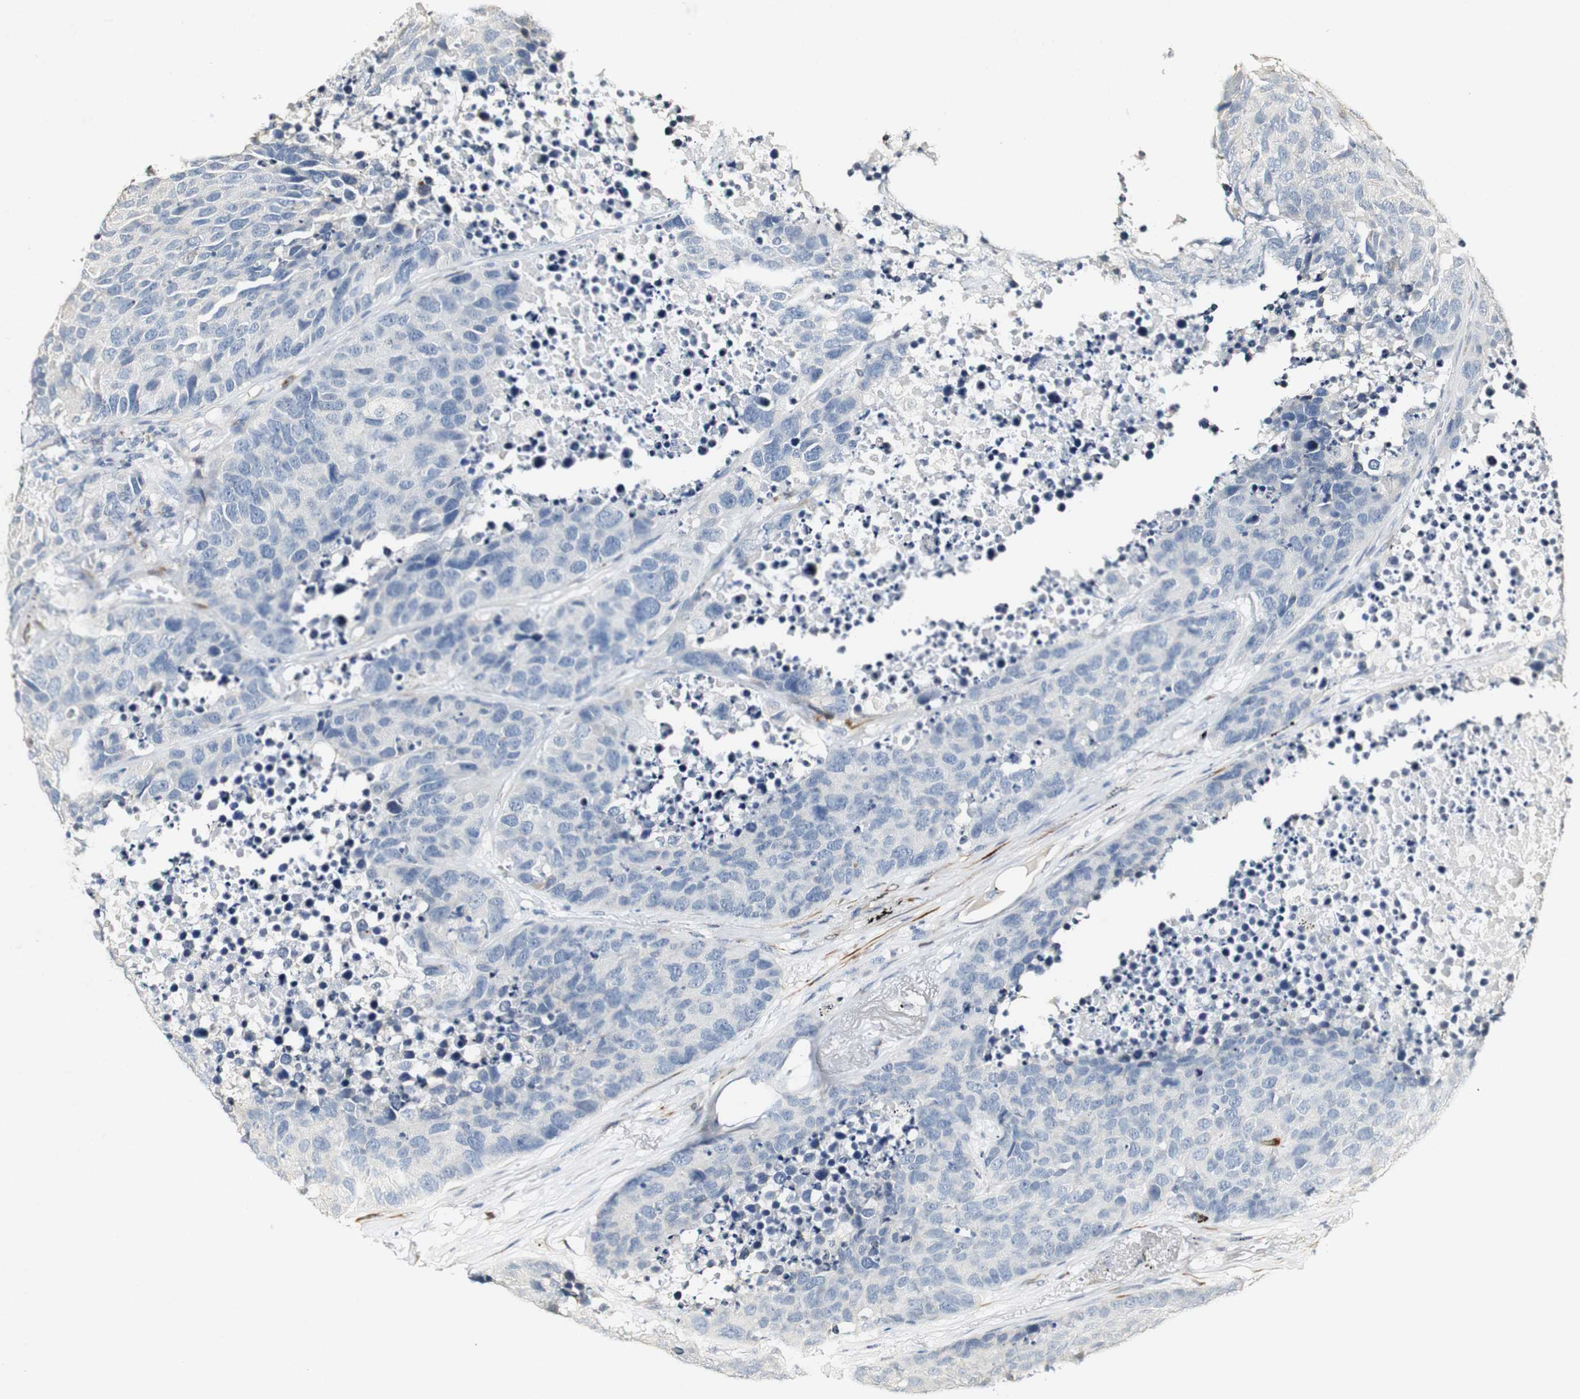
{"staining": {"intensity": "negative", "quantity": "none", "location": "none"}, "tissue": "carcinoid", "cell_type": "Tumor cells", "image_type": "cancer", "snomed": [{"axis": "morphology", "description": "Carcinoid, malignant, NOS"}, {"axis": "topography", "description": "Lung"}], "caption": "A photomicrograph of human malignant carcinoid is negative for staining in tumor cells. (Stains: DAB immunohistochemistry (IHC) with hematoxylin counter stain, Microscopy: brightfield microscopy at high magnification).", "gene": "FMO3", "patient": {"sex": "male", "age": 60}}